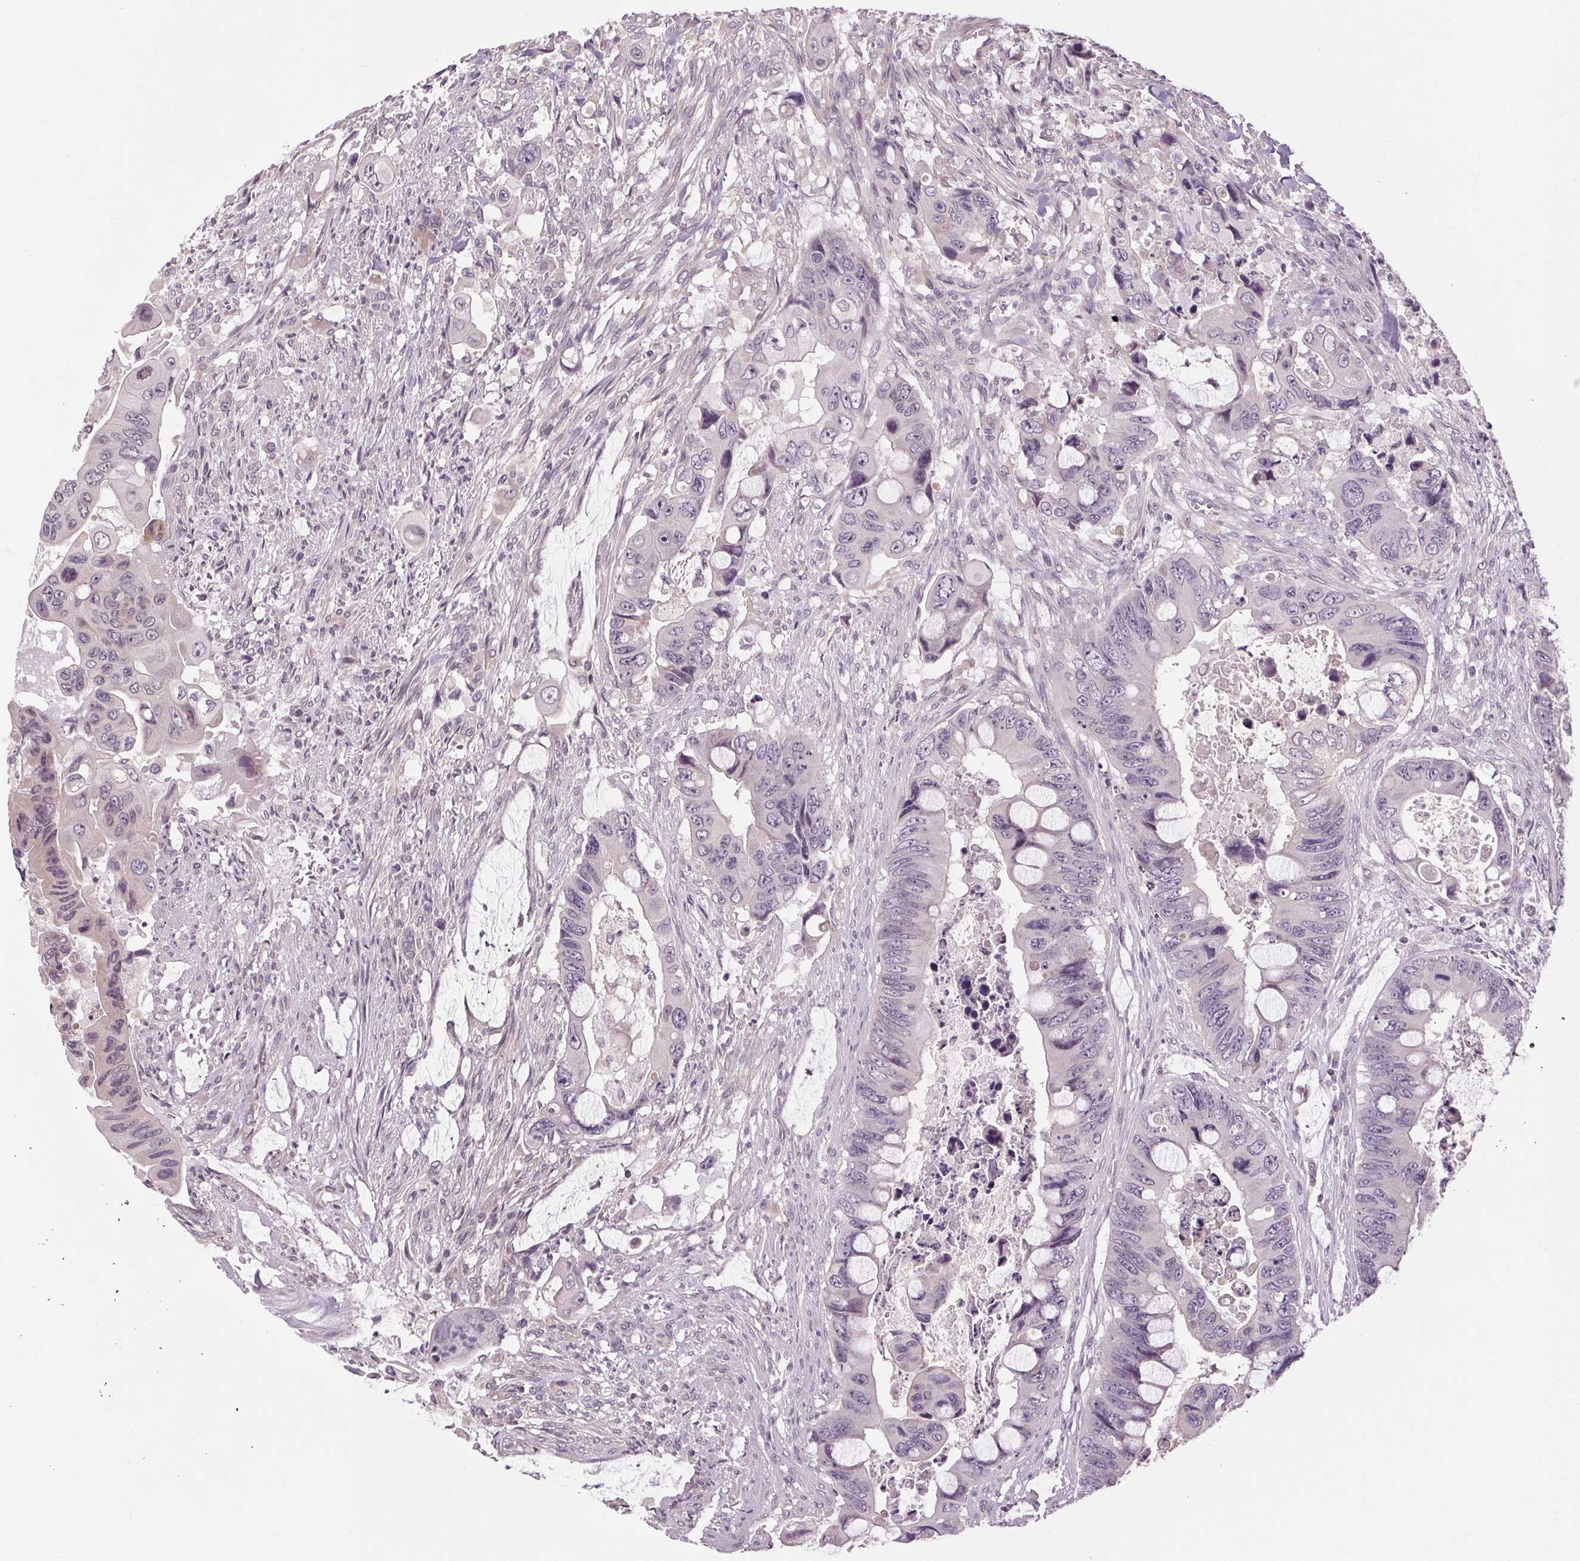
{"staining": {"intensity": "negative", "quantity": "none", "location": "none"}, "tissue": "colorectal cancer", "cell_type": "Tumor cells", "image_type": "cancer", "snomed": [{"axis": "morphology", "description": "Adenocarcinoma, NOS"}, {"axis": "topography", "description": "Rectum"}], "caption": "The immunohistochemistry (IHC) image has no significant staining in tumor cells of colorectal cancer tissue.", "gene": "KLHL40", "patient": {"sex": "male", "age": 63}}